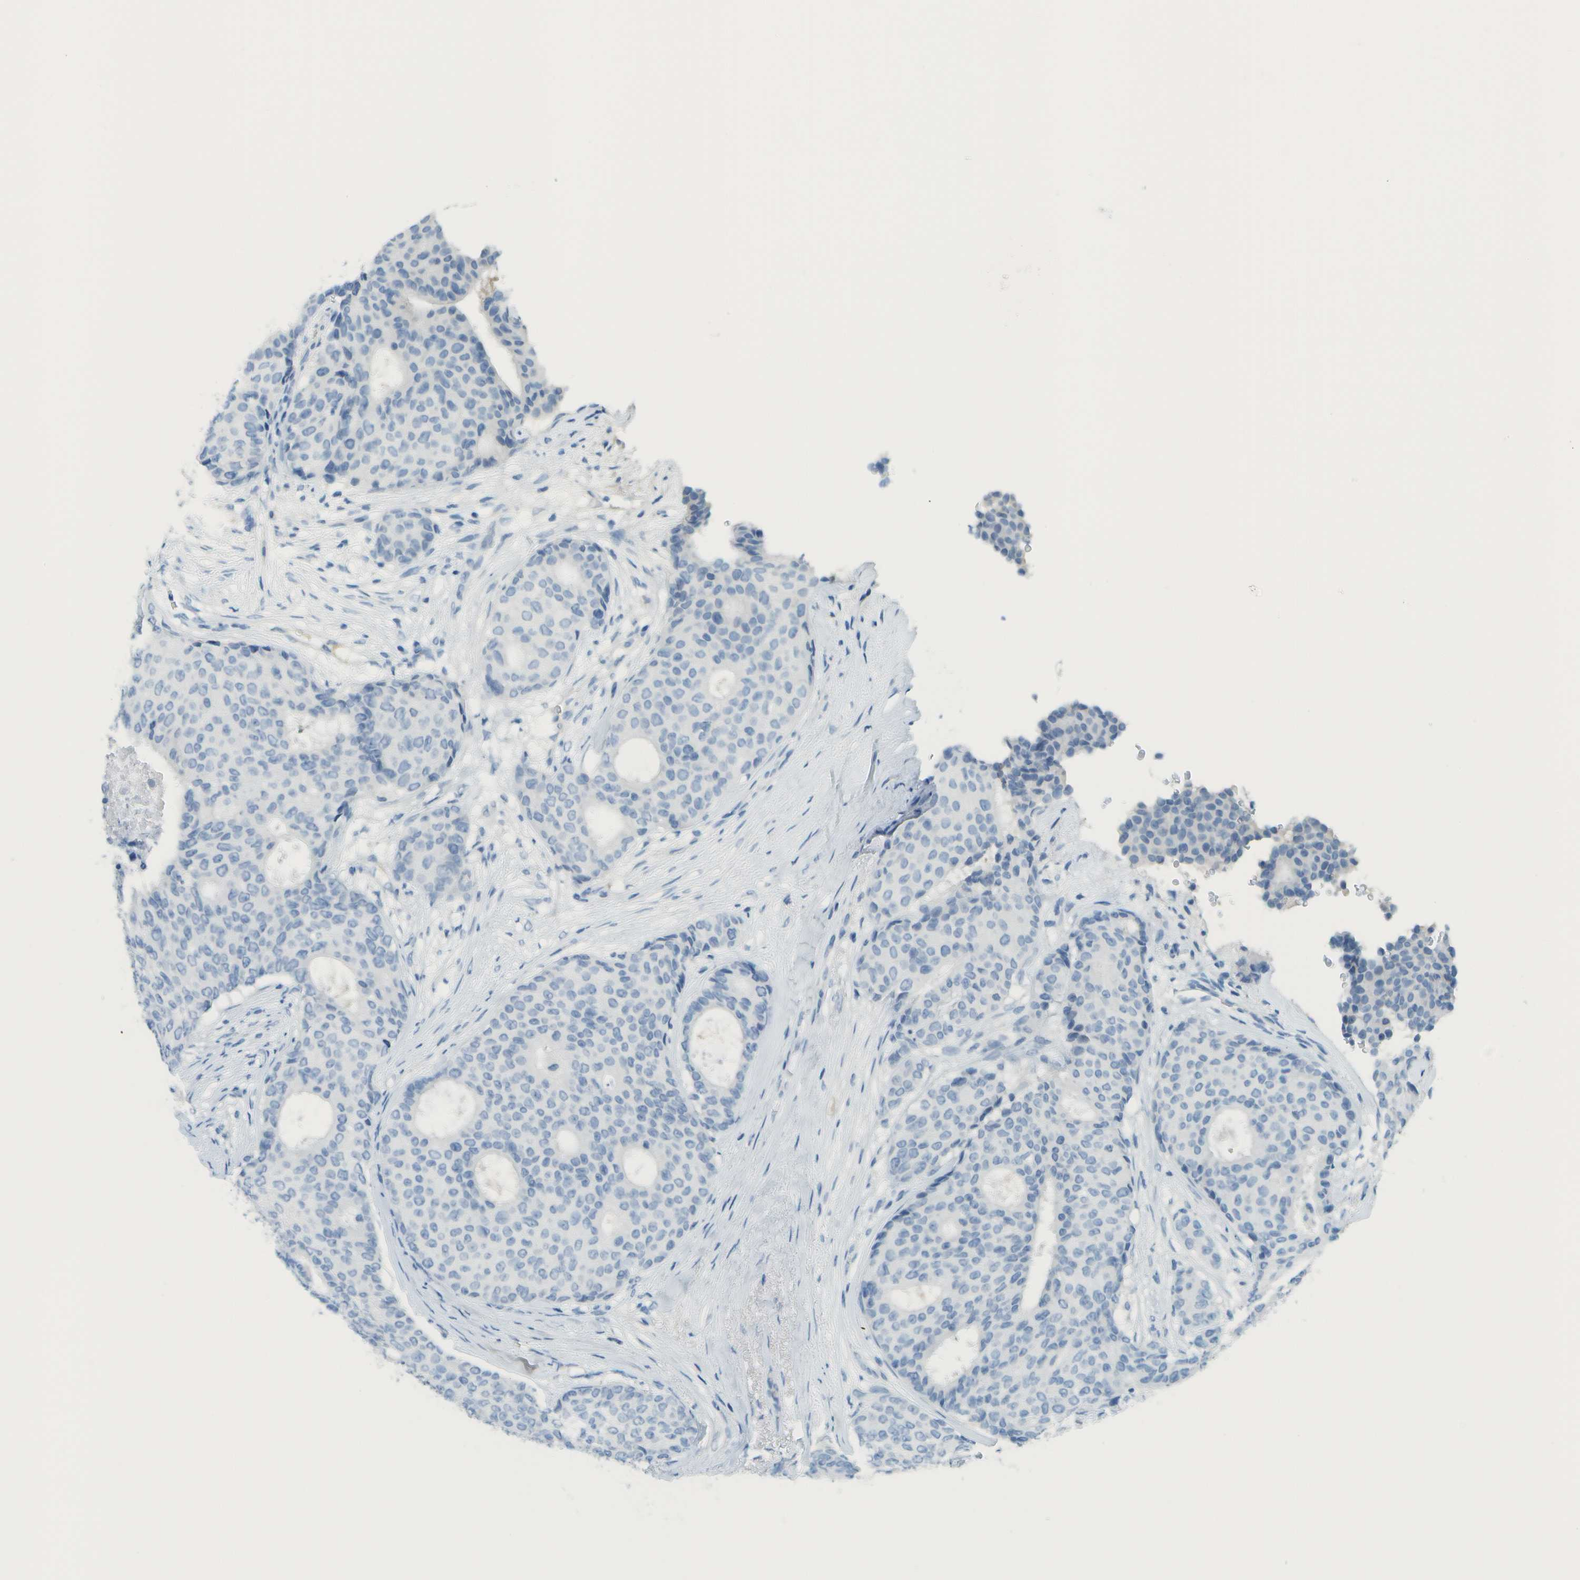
{"staining": {"intensity": "negative", "quantity": "none", "location": "none"}, "tissue": "breast cancer", "cell_type": "Tumor cells", "image_type": "cancer", "snomed": [{"axis": "morphology", "description": "Duct carcinoma"}, {"axis": "topography", "description": "Breast"}], "caption": "Breast cancer stained for a protein using IHC exhibits no staining tumor cells.", "gene": "C1S", "patient": {"sex": "female", "age": 75}}